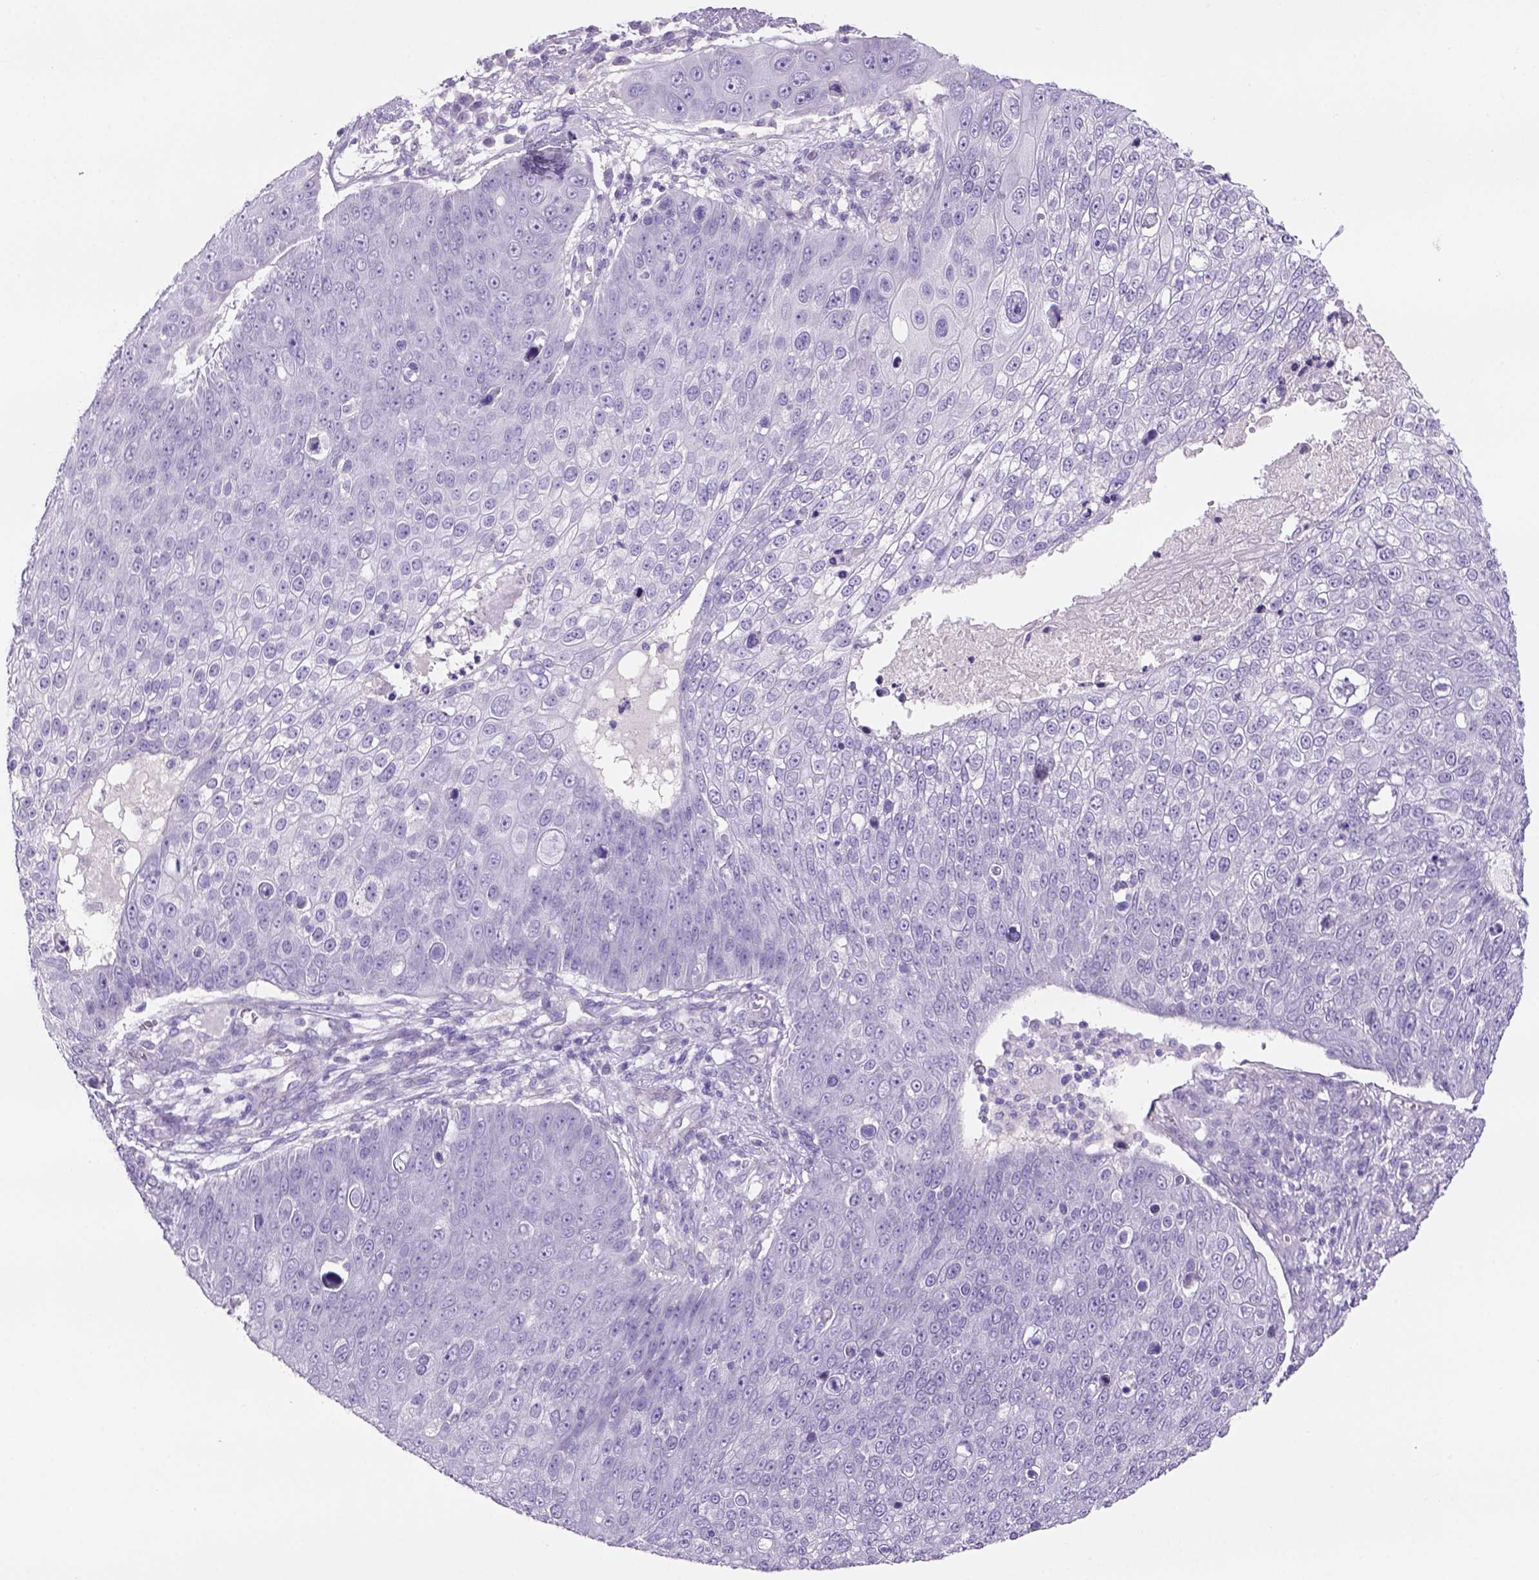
{"staining": {"intensity": "negative", "quantity": "none", "location": "none"}, "tissue": "skin cancer", "cell_type": "Tumor cells", "image_type": "cancer", "snomed": [{"axis": "morphology", "description": "Squamous cell carcinoma, NOS"}, {"axis": "topography", "description": "Skin"}], "caption": "Immunohistochemistry of human squamous cell carcinoma (skin) displays no staining in tumor cells.", "gene": "TENM4", "patient": {"sex": "male", "age": 71}}